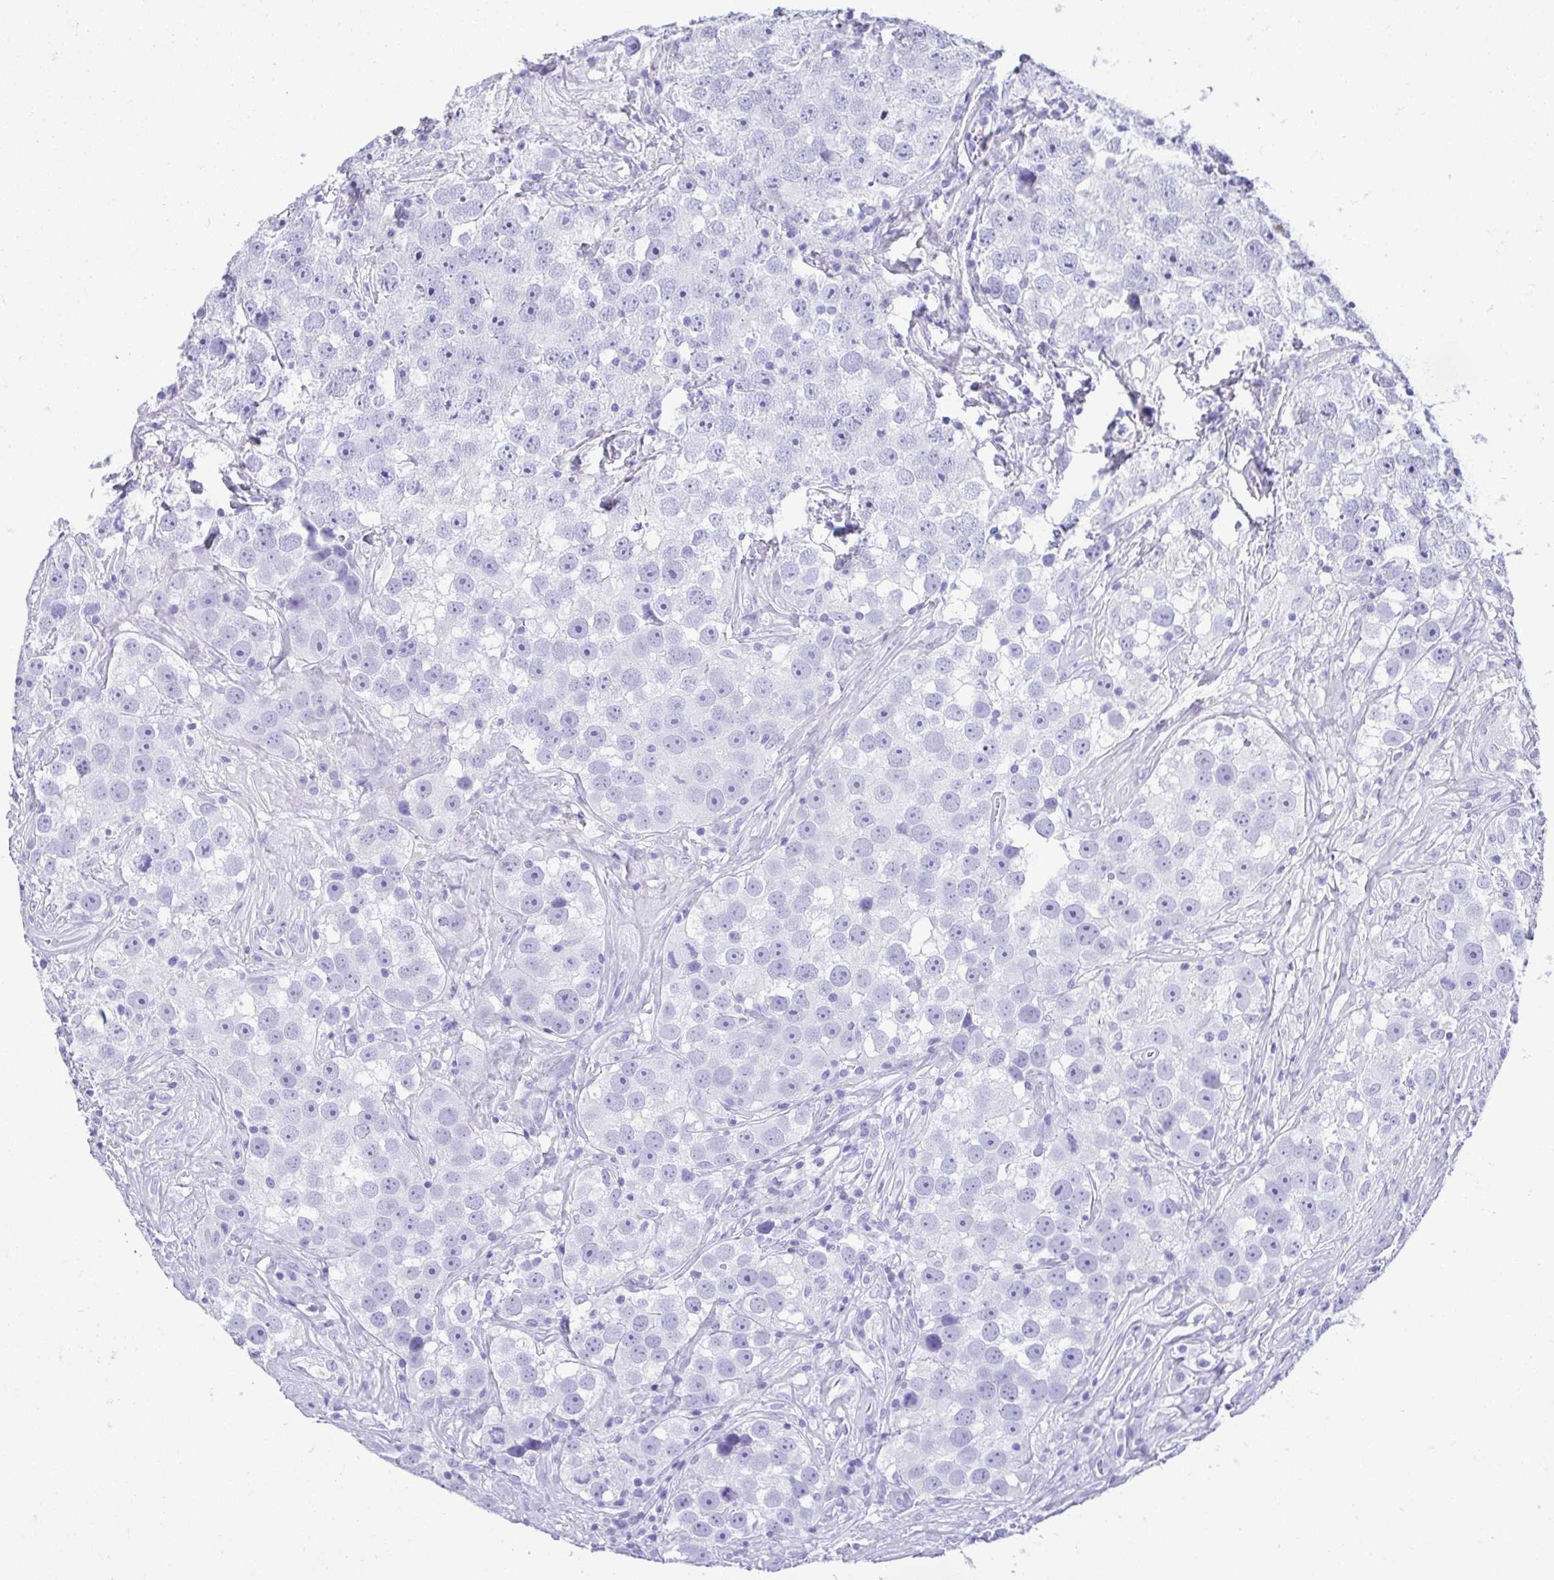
{"staining": {"intensity": "negative", "quantity": "none", "location": "none"}, "tissue": "testis cancer", "cell_type": "Tumor cells", "image_type": "cancer", "snomed": [{"axis": "morphology", "description": "Seminoma, NOS"}, {"axis": "topography", "description": "Testis"}], "caption": "Seminoma (testis) was stained to show a protein in brown. There is no significant expression in tumor cells.", "gene": "CDSN", "patient": {"sex": "male", "age": 49}}